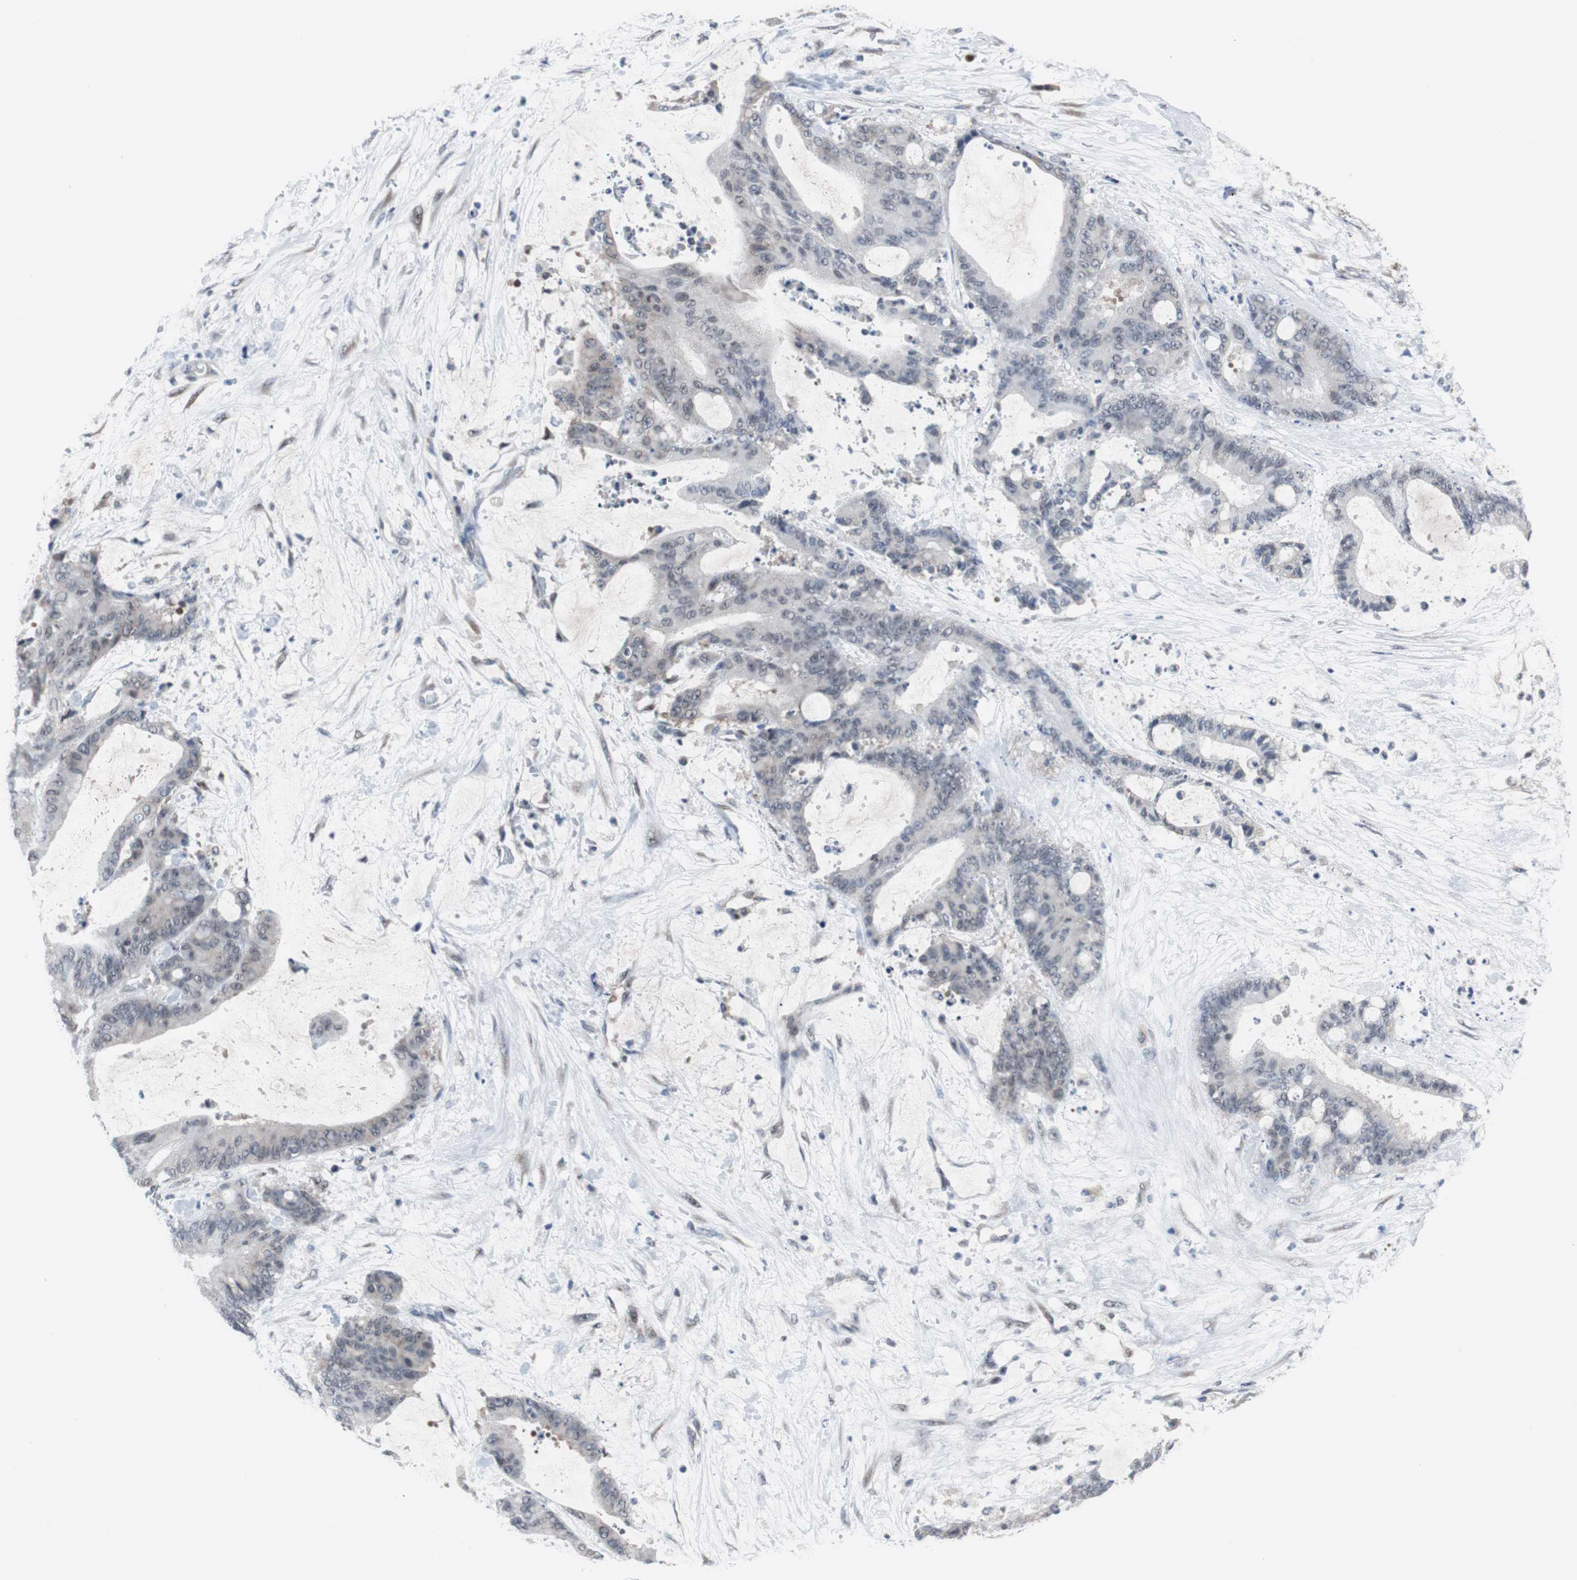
{"staining": {"intensity": "negative", "quantity": "none", "location": "none"}, "tissue": "liver cancer", "cell_type": "Tumor cells", "image_type": "cancer", "snomed": [{"axis": "morphology", "description": "Cholangiocarcinoma"}, {"axis": "topography", "description": "Liver"}], "caption": "A histopathology image of human cholangiocarcinoma (liver) is negative for staining in tumor cells.", "gene": "ZHX2", "patient": {"sex": "female", "age": 73}}